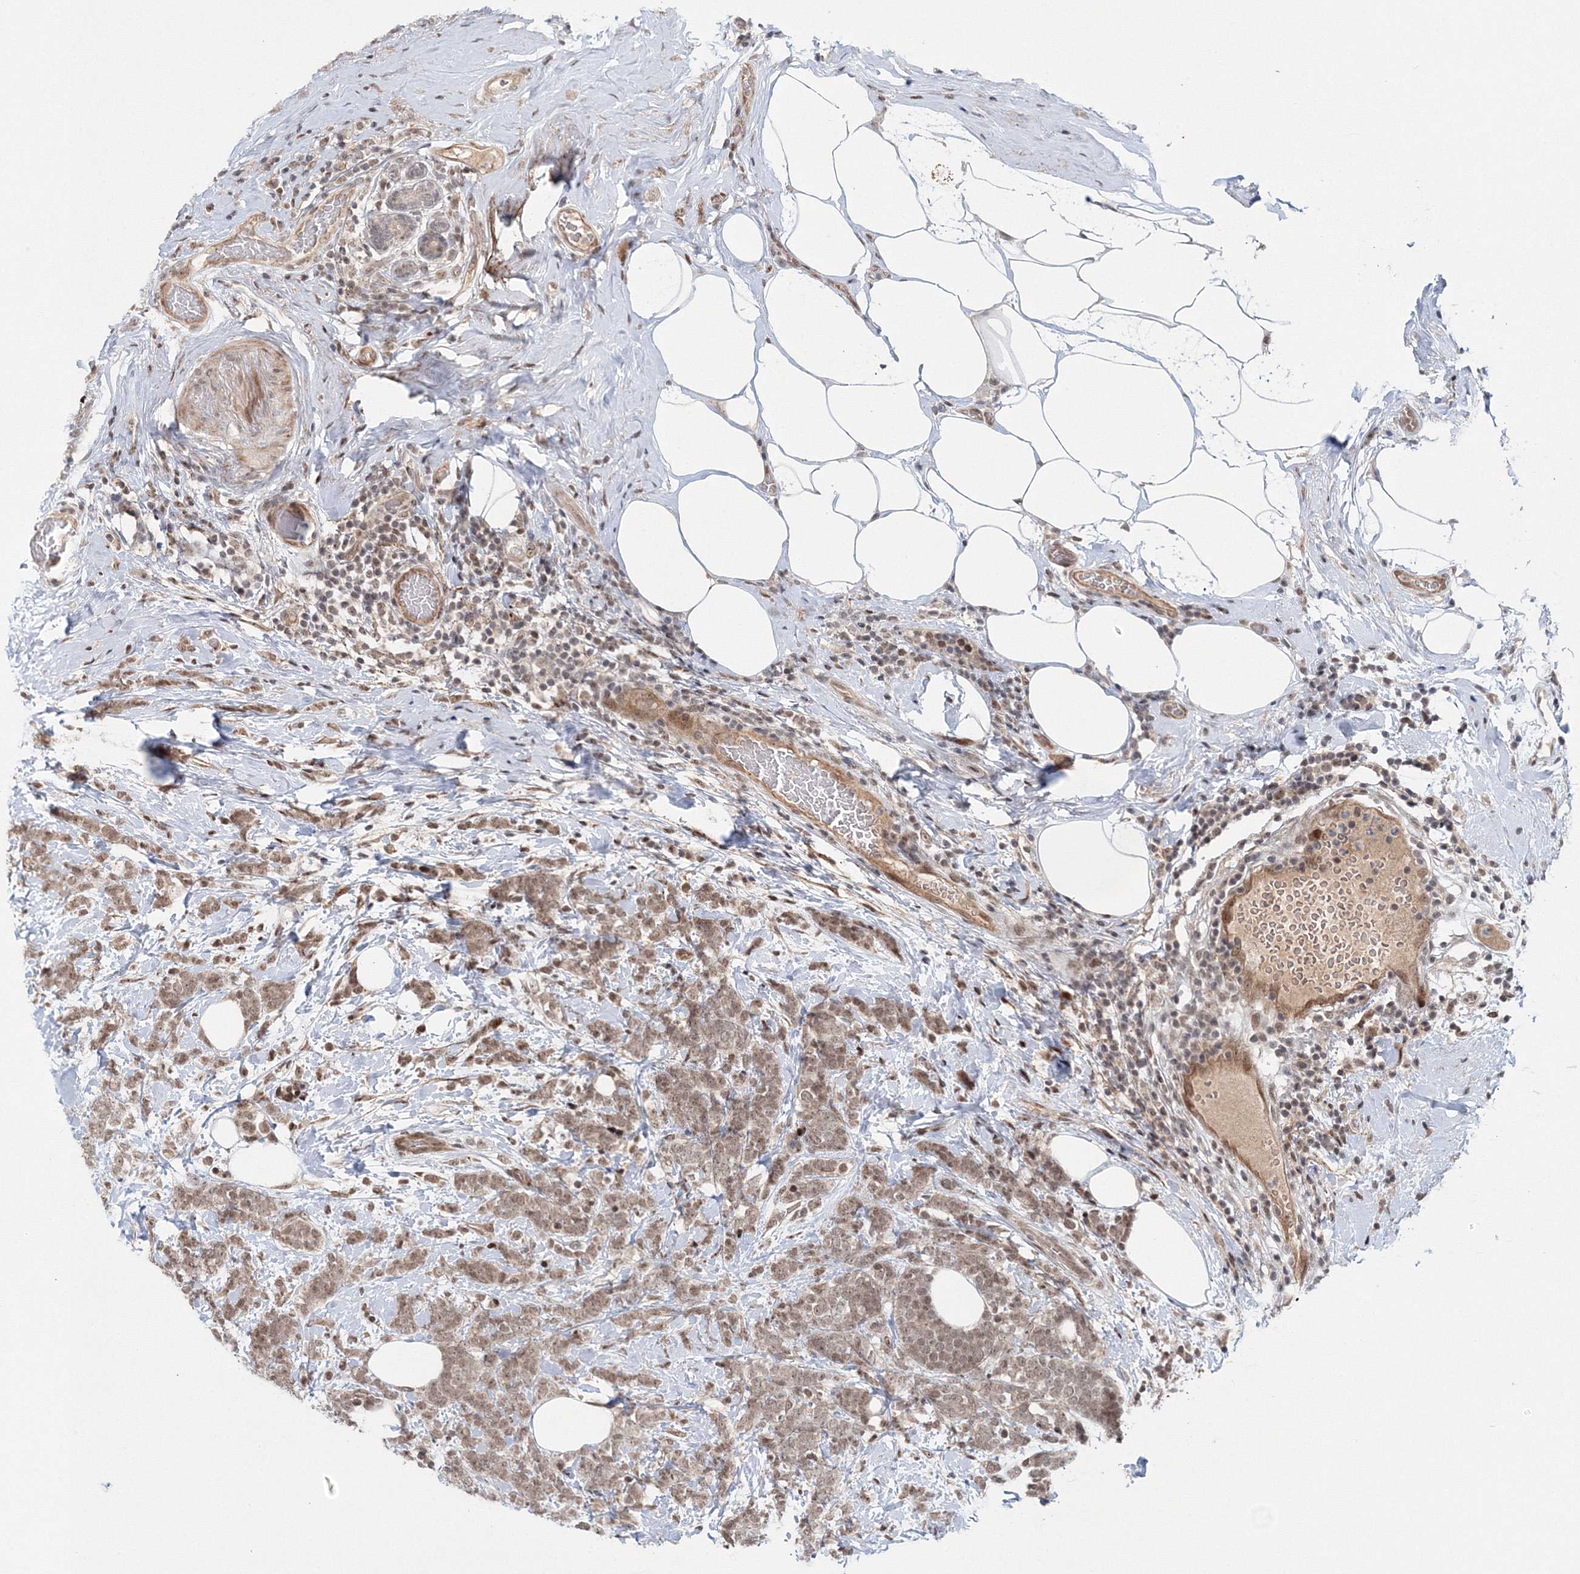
{"staining": {"intensity": "weak", "quantity": ">75%", "location": "nuclear"}, "tissue": "breast cancer", "cell_type": "Tumor cells", "image_type": "cancer", "snomed": [{"axis": "morphology", "description": "Lobular carcinoma"}, {"axis": "topography", "description": "Breast"}], "caption": "Immunohistochemical staining of human breast lobular carcinoma reveals weak nuclear protein positivity in about >75% of tumor cells.", "gene": "NOA1", "patient": {"sex": "female", "age": 58}}